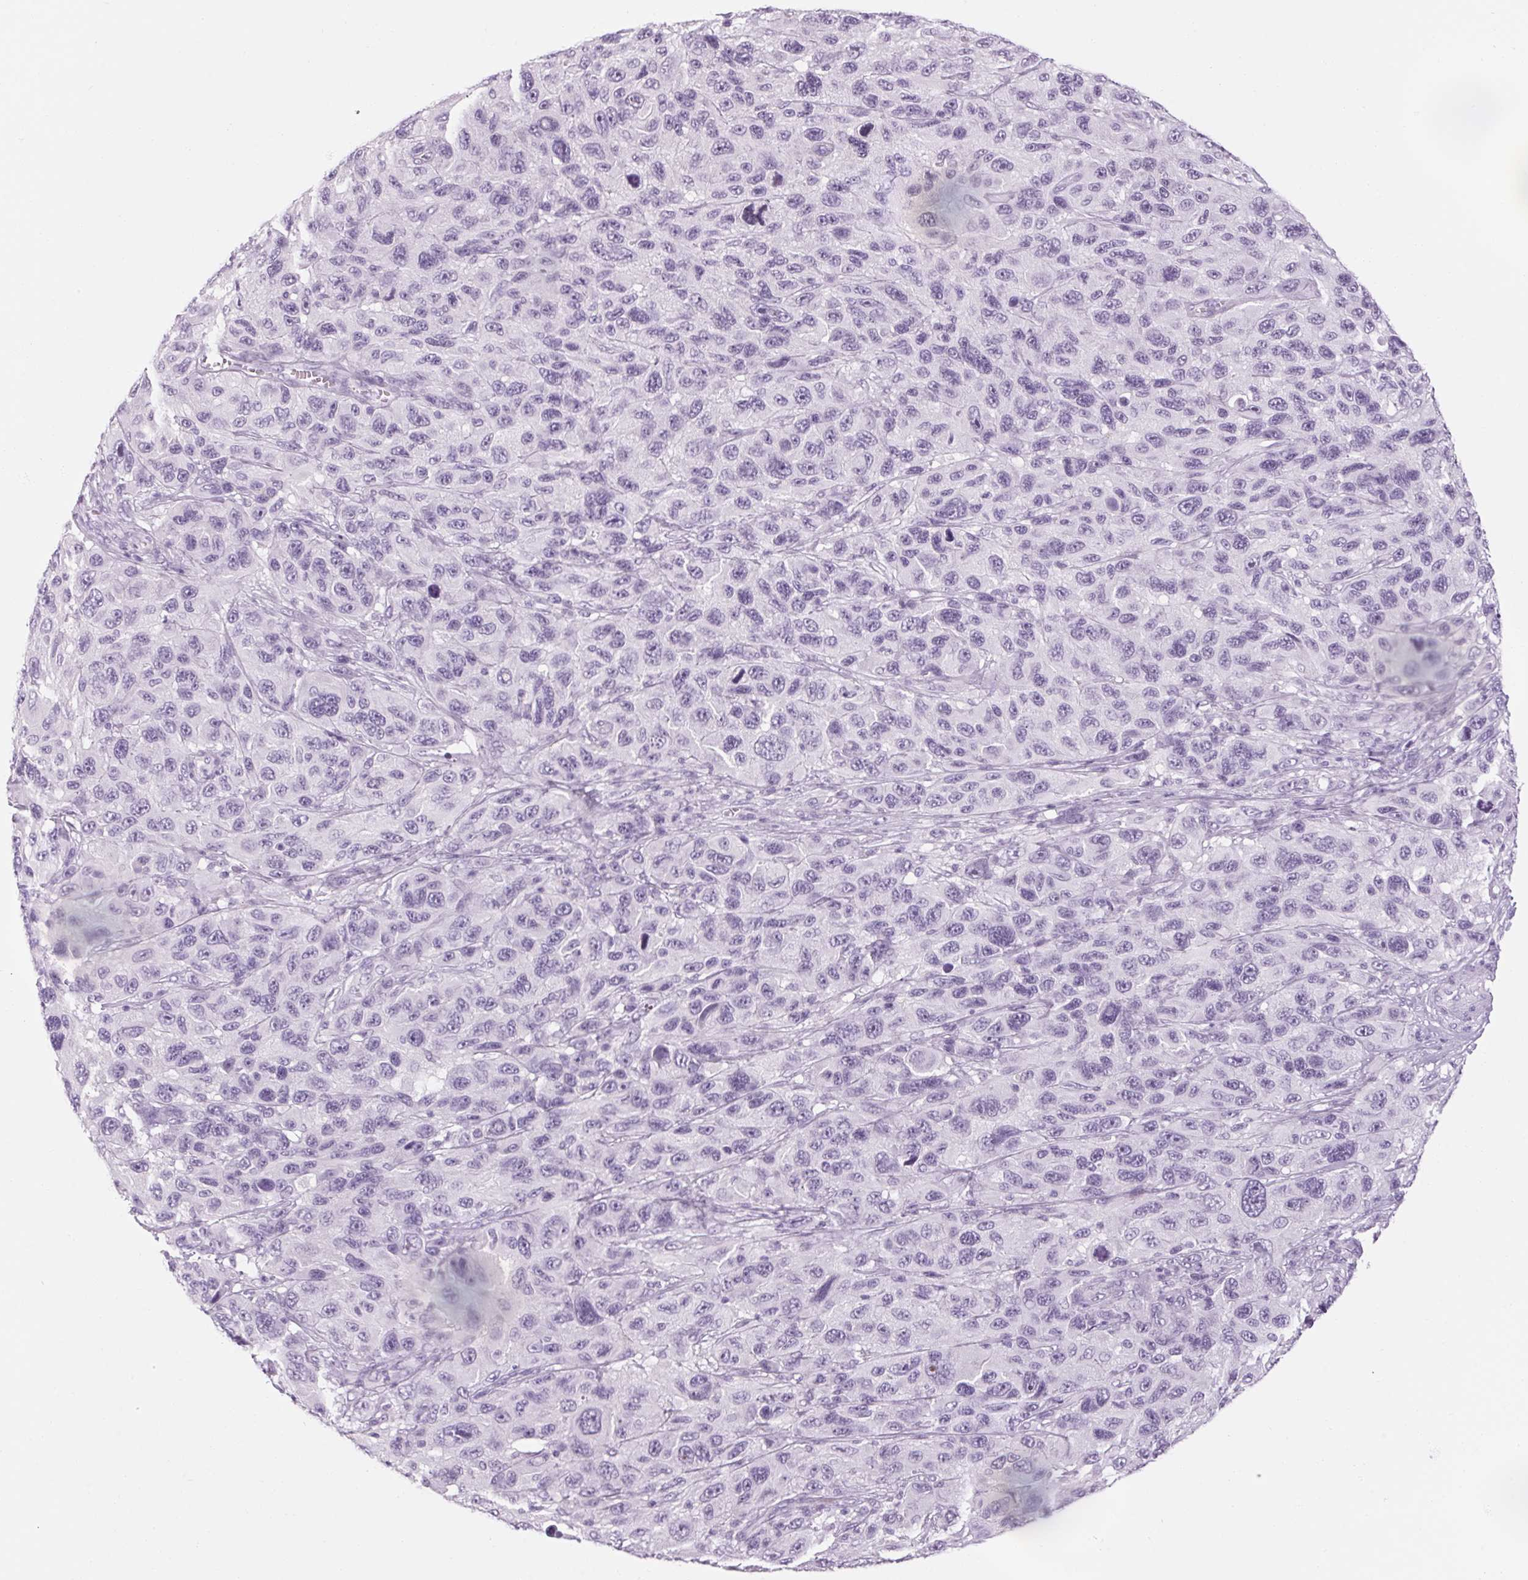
{"staining": {"intensity": "negative", "quantity": "none", "location": "none"}, "tissue": "melanoma", "cell_type": "Tumor cells", "image_type": "cancer", "snomed": [{"axis": "morphology", "description": "Malignant melanoma, NOS"}, {"axis": "topography", "description": "Skin"}], "caption": "Tumor cells are negative for protein expression in human malignant melanoma.", "gene": "RPTN", "patient": {"sex": "male", "age": 53}}